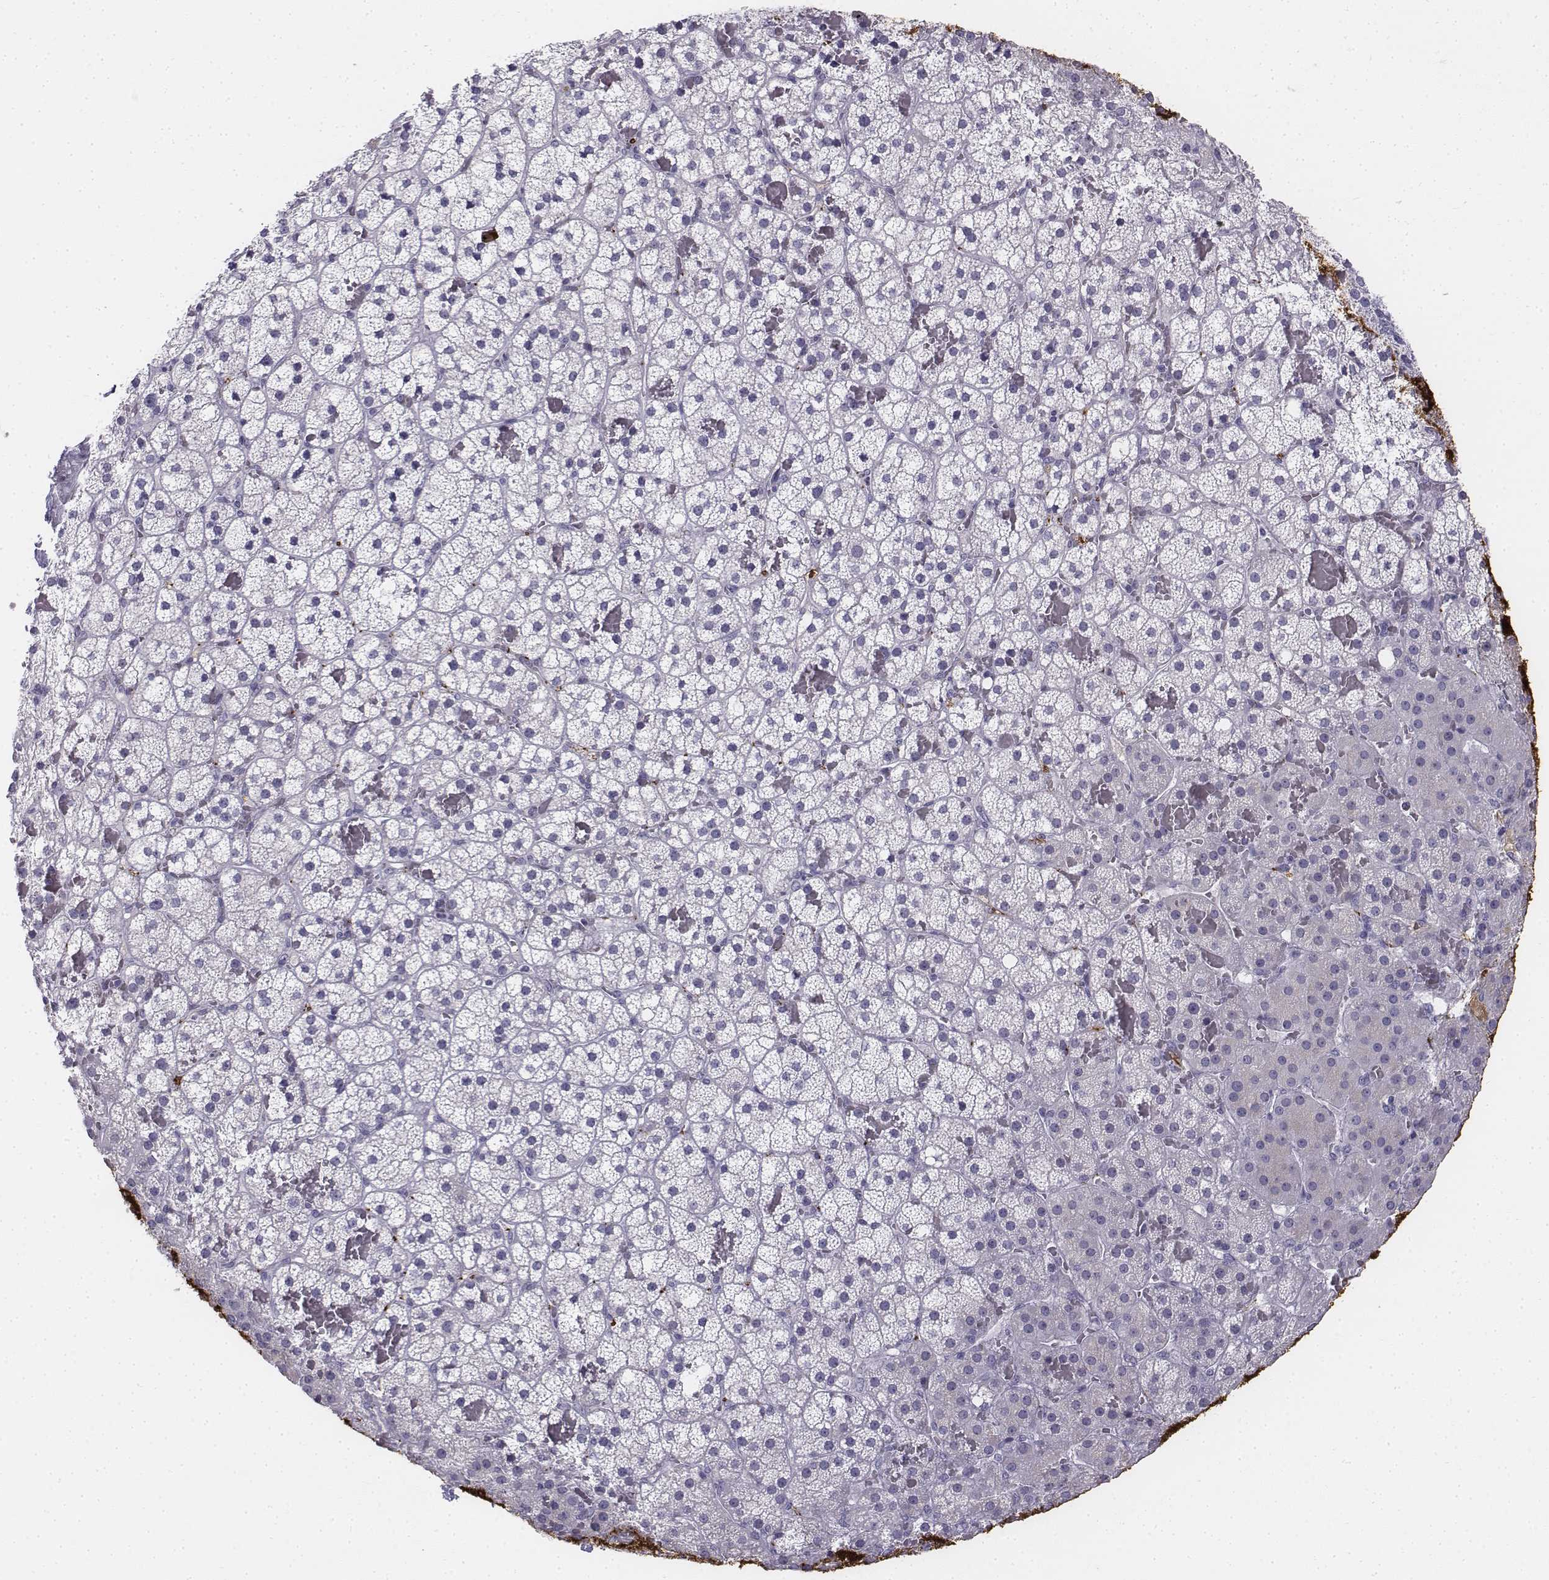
{"staining": {"intensity": "strong", "quantity": "25%-75%", "location": "cytoplasmic/membranous"}, "tissue": "adrenal gland", "cell_type": "Glandular cells", "image_type": "normal", "snomed": [{"axis": "morphology", "description": "Normal tissue, NOS"}, {"axis": "topography", "description": "Adrenal gland"}], "caption": "High-power microscopy captured an immunohistochemistry (IHC) histopathology image of benign adrenal gland, revealing strong cytoplasmic/membranous positivity in about 25%-75% of glandular cells.", "gene": "TH", "patient": {"sex": "male", "age": 53}}